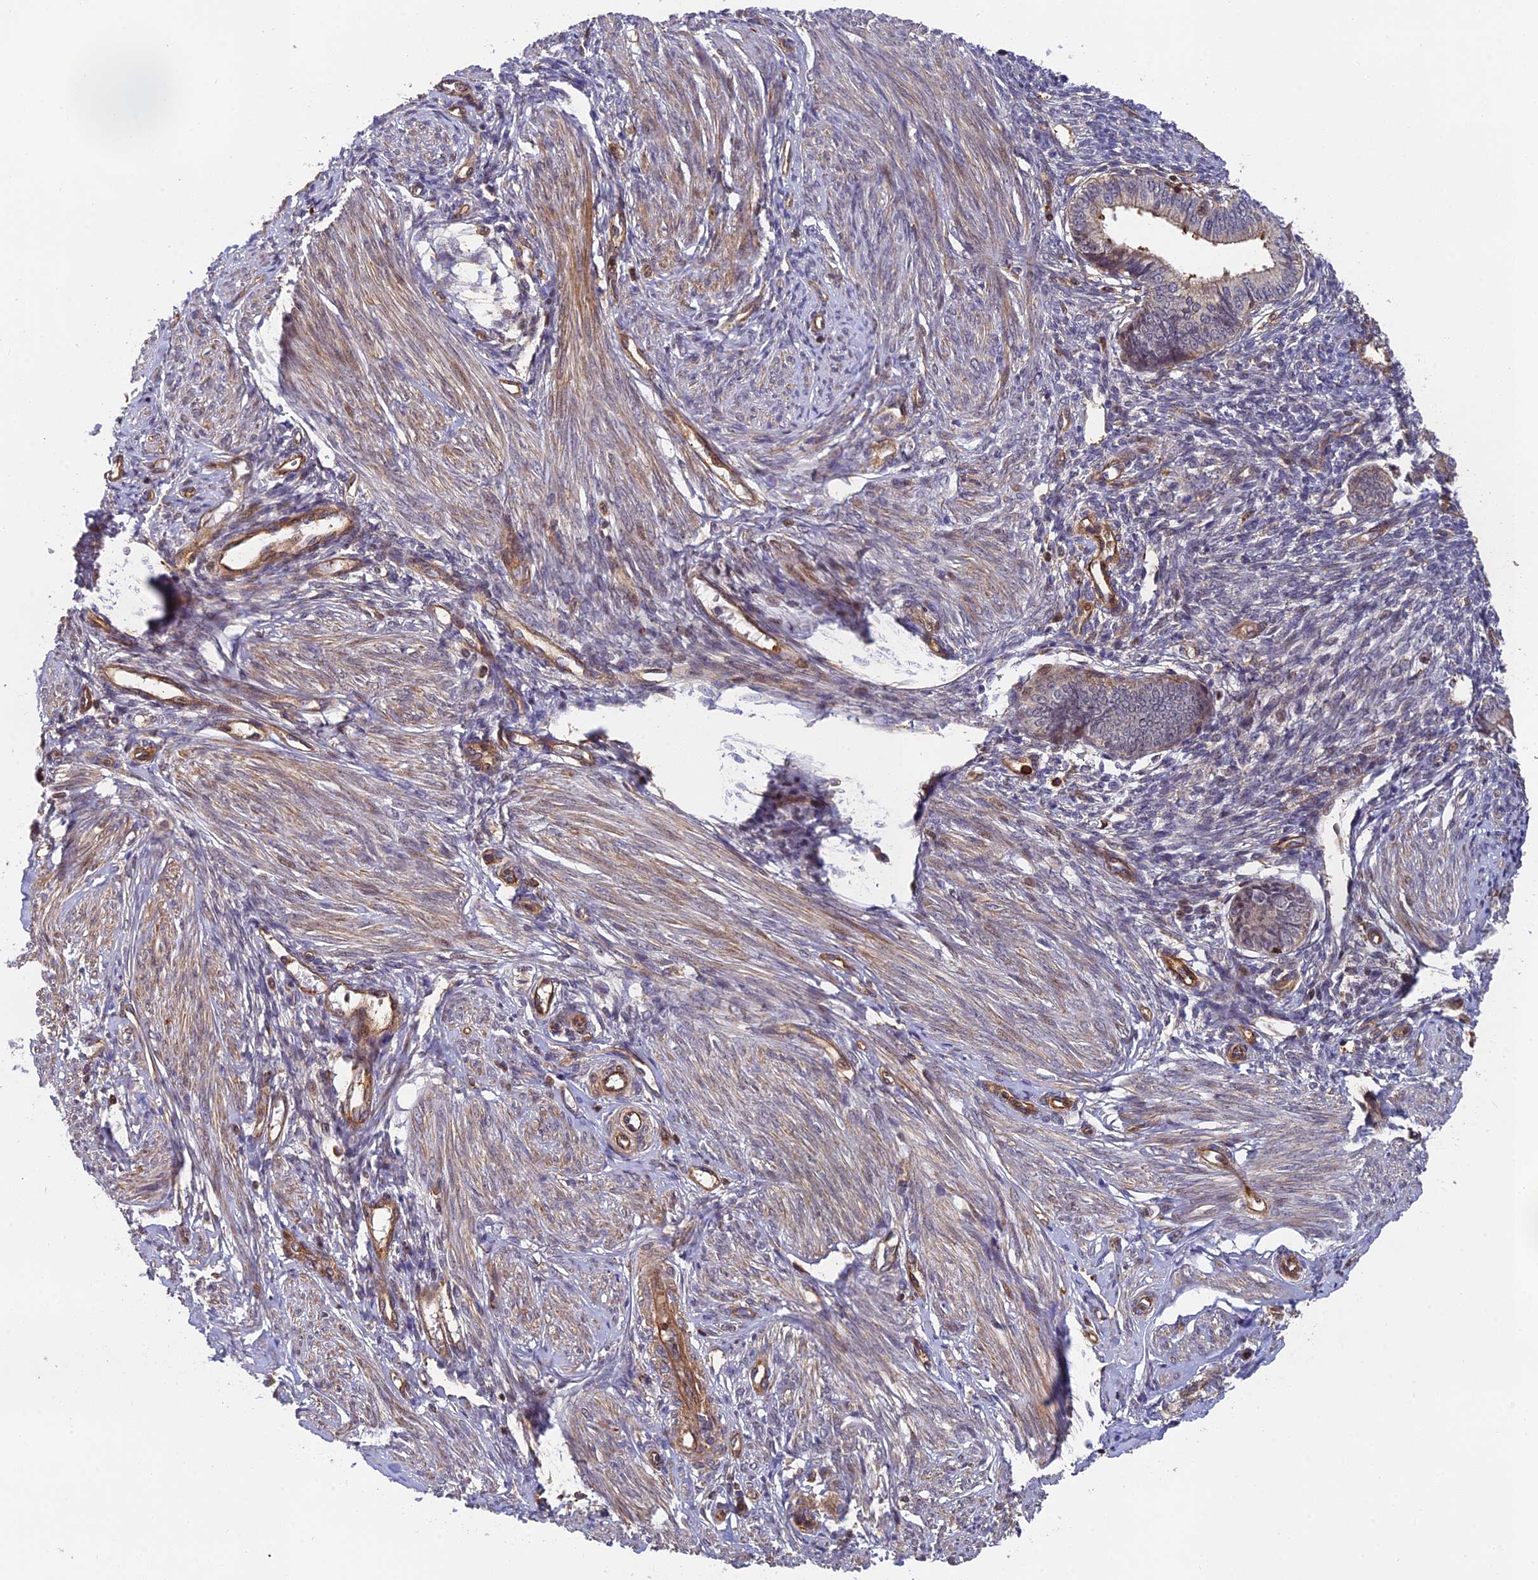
{"staining": {"intensity": "moderate", "quantity": "25%-75%", "location": "cytoplasmic/membranous,nuclear"}, "tissue": "endometrium", "cell_type": "Cells in endometrial stroma", "image_type": "normal", "snomed": [{"axis": "morphology", "description": "Normal tissue, NOS"}, {"axis": "topography", "description": "Endometrium"}], "caption": "The histopathology image exhibits immunohistochemical staining of unremarkable endometrium. There is moderate cytoplasmic/membranous,nuclear expression is identified in about 25%-75% of cells in endometrial stroma. The staining was performed using DAB to visualize the protein expression in brown, while the nuclei were stained in blue with hematoxylin (Magnification: 20x).", "gene": "OSBPL1A", "patient": {"sex": "female", "age": 46}}